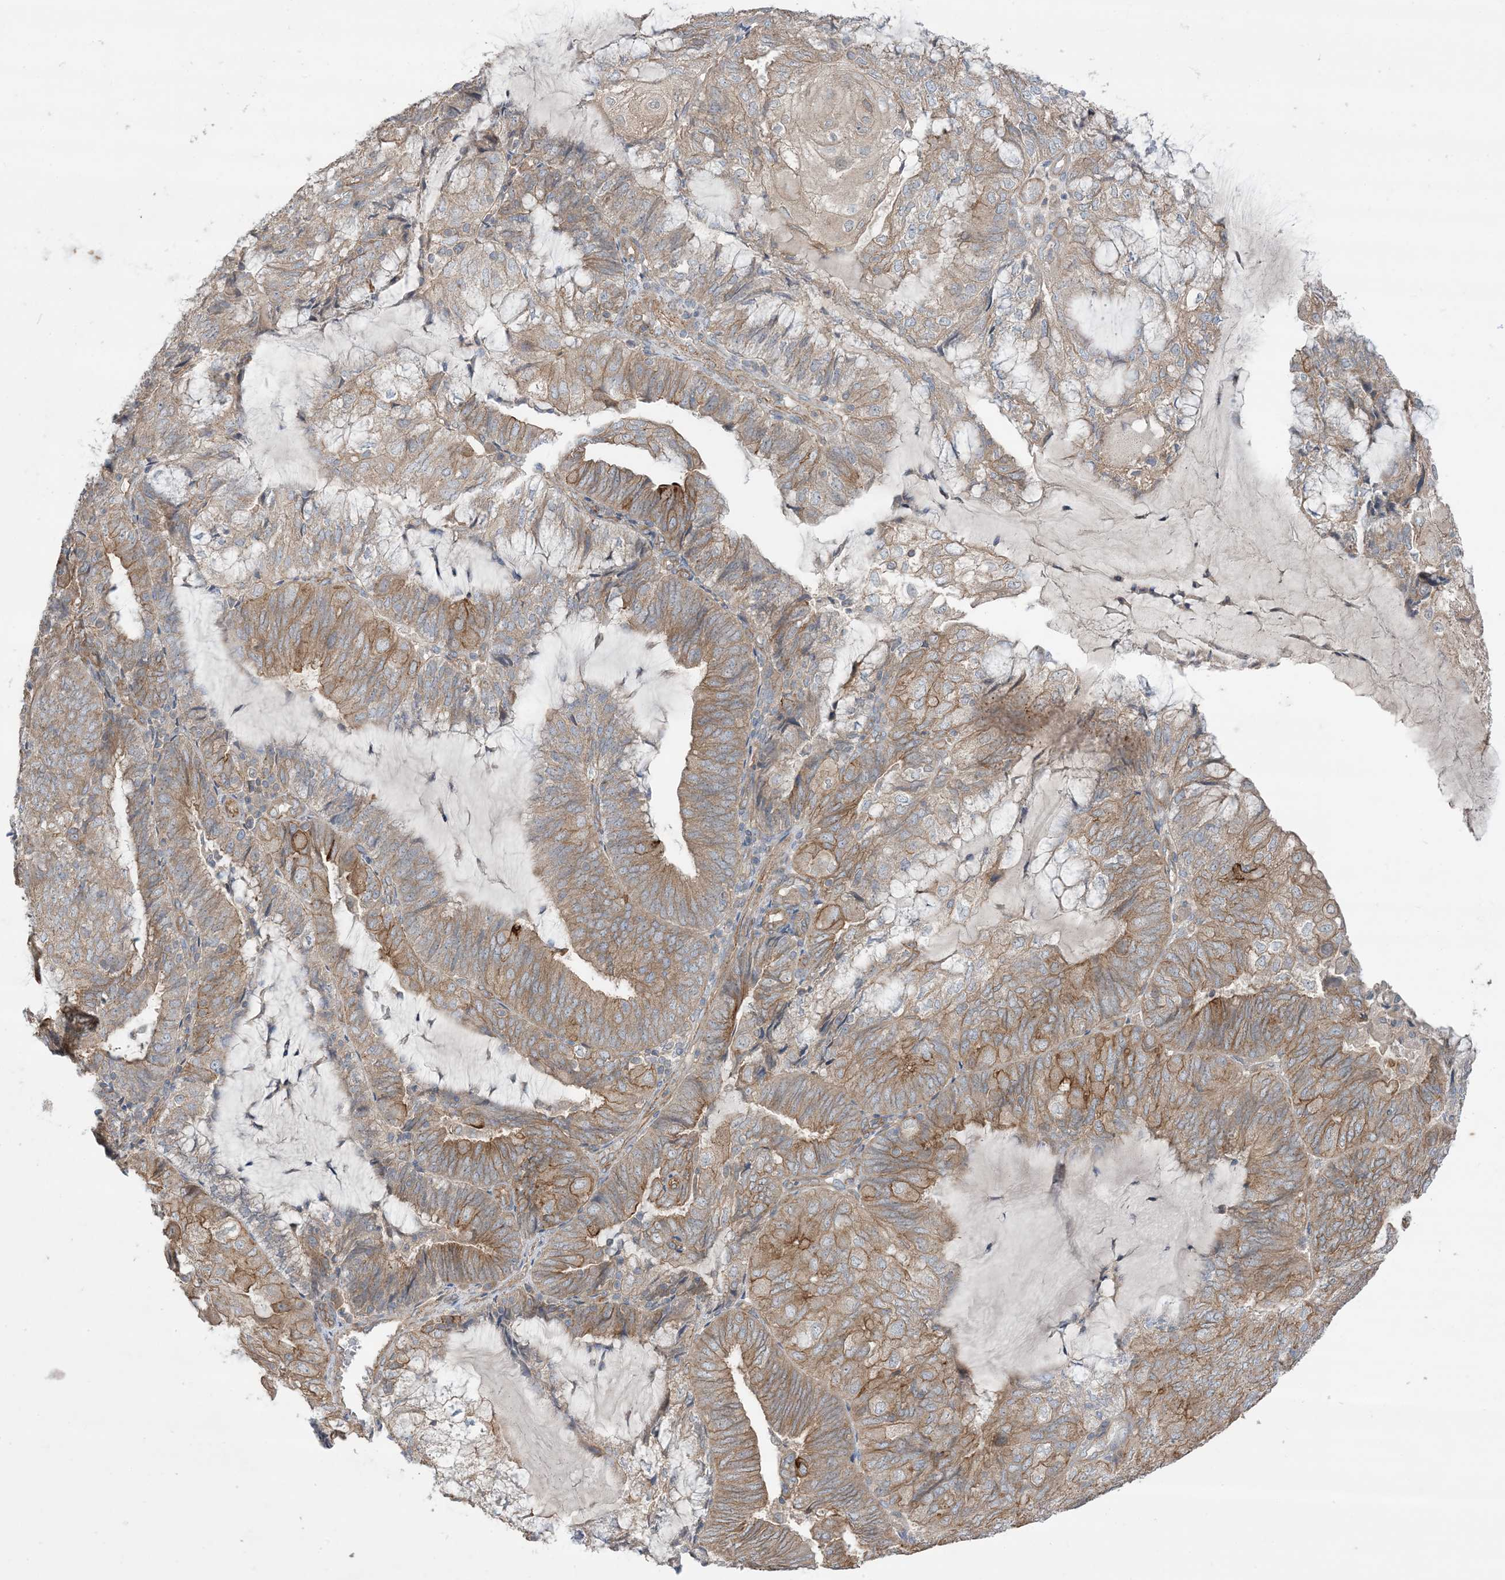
{"staining": {"intensity": "moderate", "quantity": ">75%", "location": "cytoplasmic/membranous"}, "tissue": "endometrial cancer", "cell_type": "Tumor cells", "image_type": "cancer", "snomed": [{"axis": "morphology", "description": "Adenocarcinoma, NOS"}, {"axis": "topography", "description": "Endometrium"}], "caption": "High-power microscopy captured an IHC photomicrograph of endometrial cancer (adenocarcinoma), revealing moderate cytoplasmic/membranous positivity in about >75% of tumor cells.", "gene": "CCNY", "patient": {"sex": "female", "age": 81}}